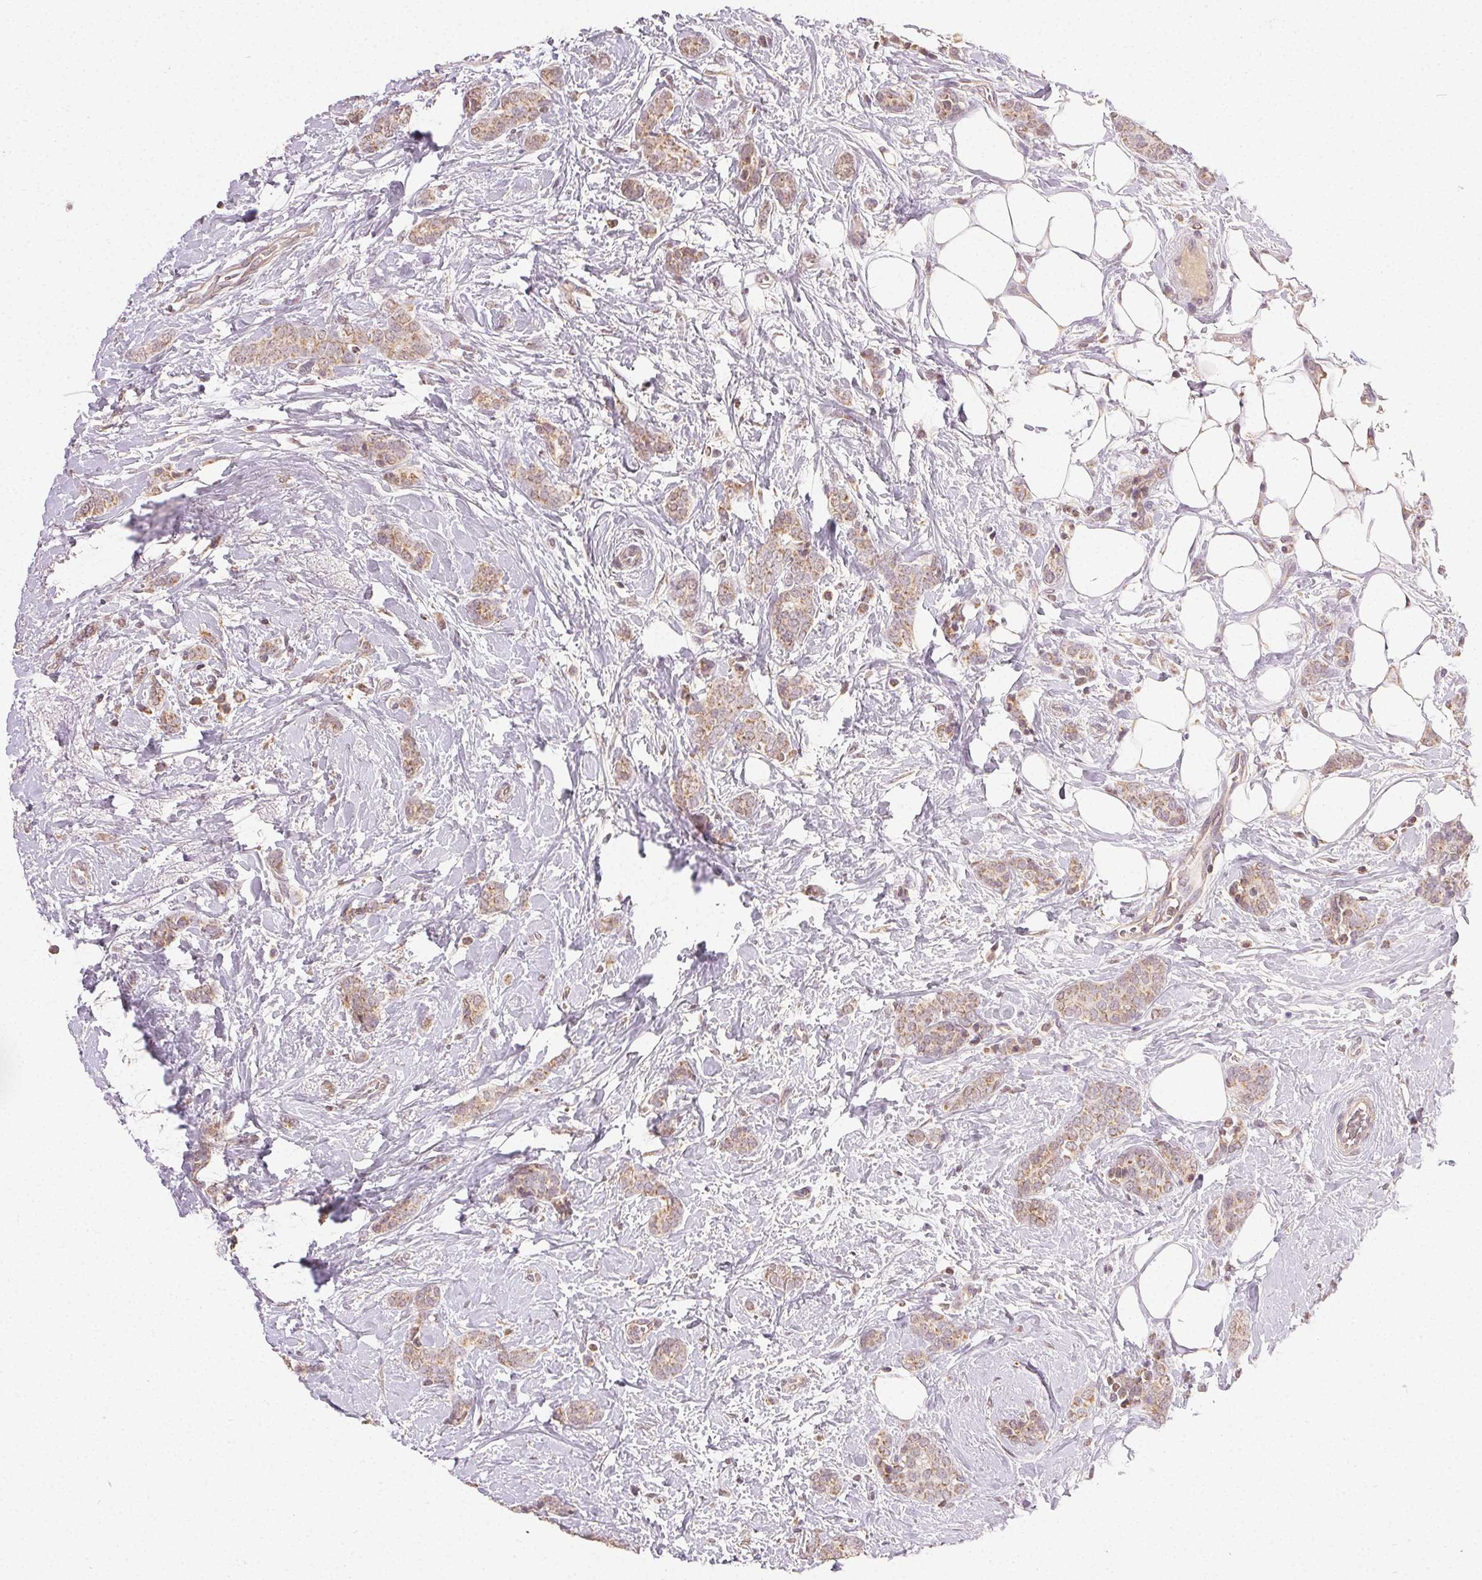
{"staining": {"intensity": "weak", "quantity": ">75%", "location": "cytoplasmic/membranous"}, "tissue": "breast cancer", "cell_type": "Tumor cells", "image_type": "cancer", "snomed": [{"axis": "morphology", "description": "Normal tissue, NOS"}, {"axis": "morphology", "description": "Duct carcinoma"}, {"axis": "topography", "description": "Breast"}], "caption": "The immunohistochemical stain highlights weak cytoplasmic/membranous staining in tumor cells of breast invasive ductal carcinoma tissue. The staining was performed using DAB to visualize the protein expression in brown, while the nuclei were stained in blue with hematoxylin (Magnification: 20x).", "gene": "CLASP1", "patient": {"sex": "female", "age": 77}}